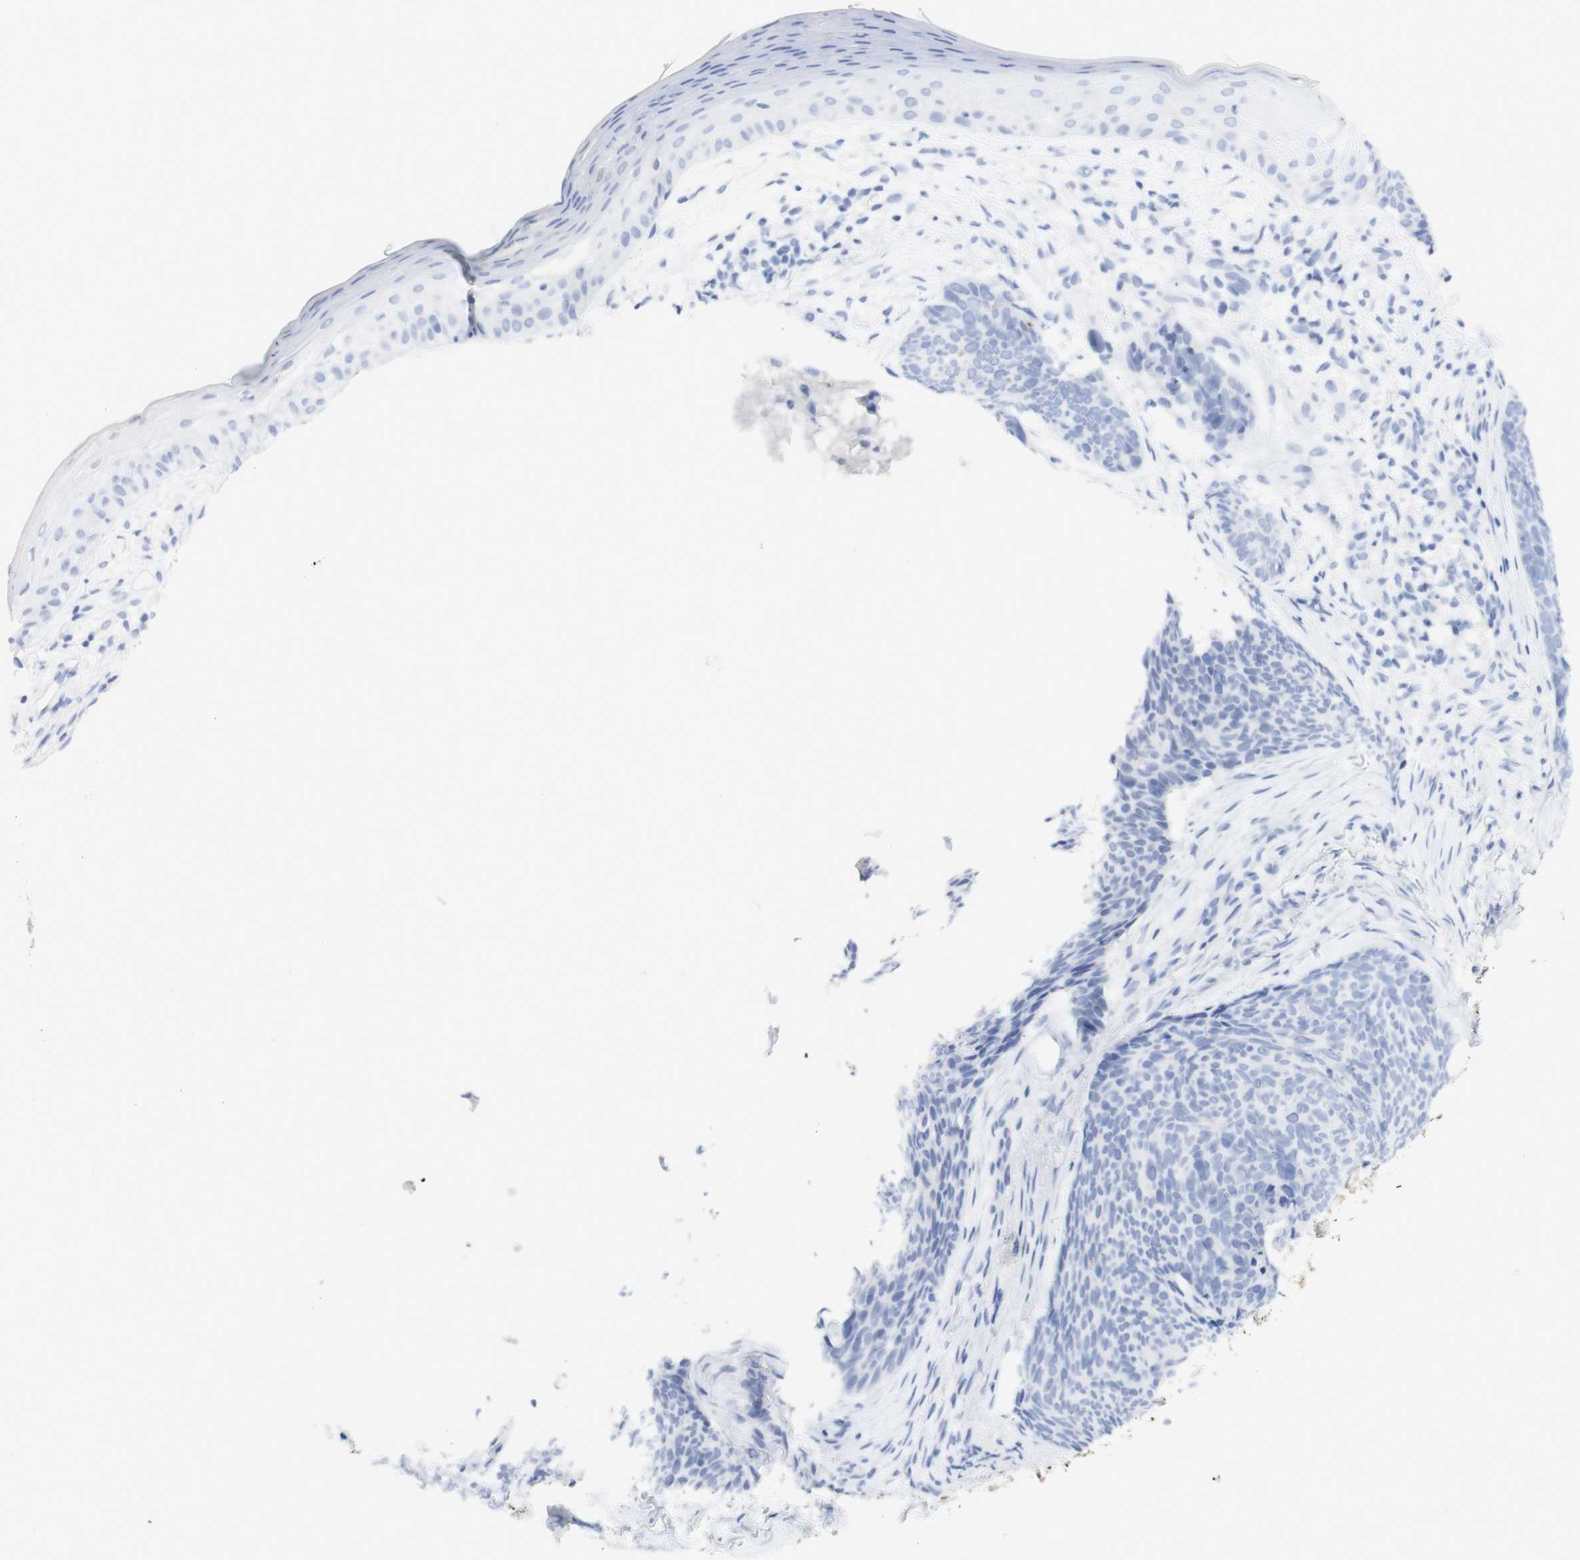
{"staining": {"intensity": "negative", "quantity": "none", "location": "none"}, "tissue": "skin cancer", "cell_type": "Tumor cells", "image_type": "cancer", "snomed": [{"axis": "morphology", "description": "Basal cell carcinoma"}, {"axis": "topography", "description": "Skin"}], "caption": "Histopathology image shows no protein staining in tumor cells of skin cancer (basal cell carcinoma) tissue.", "gene": "TPO", "patient": {"sex": "female", "age": 70}}